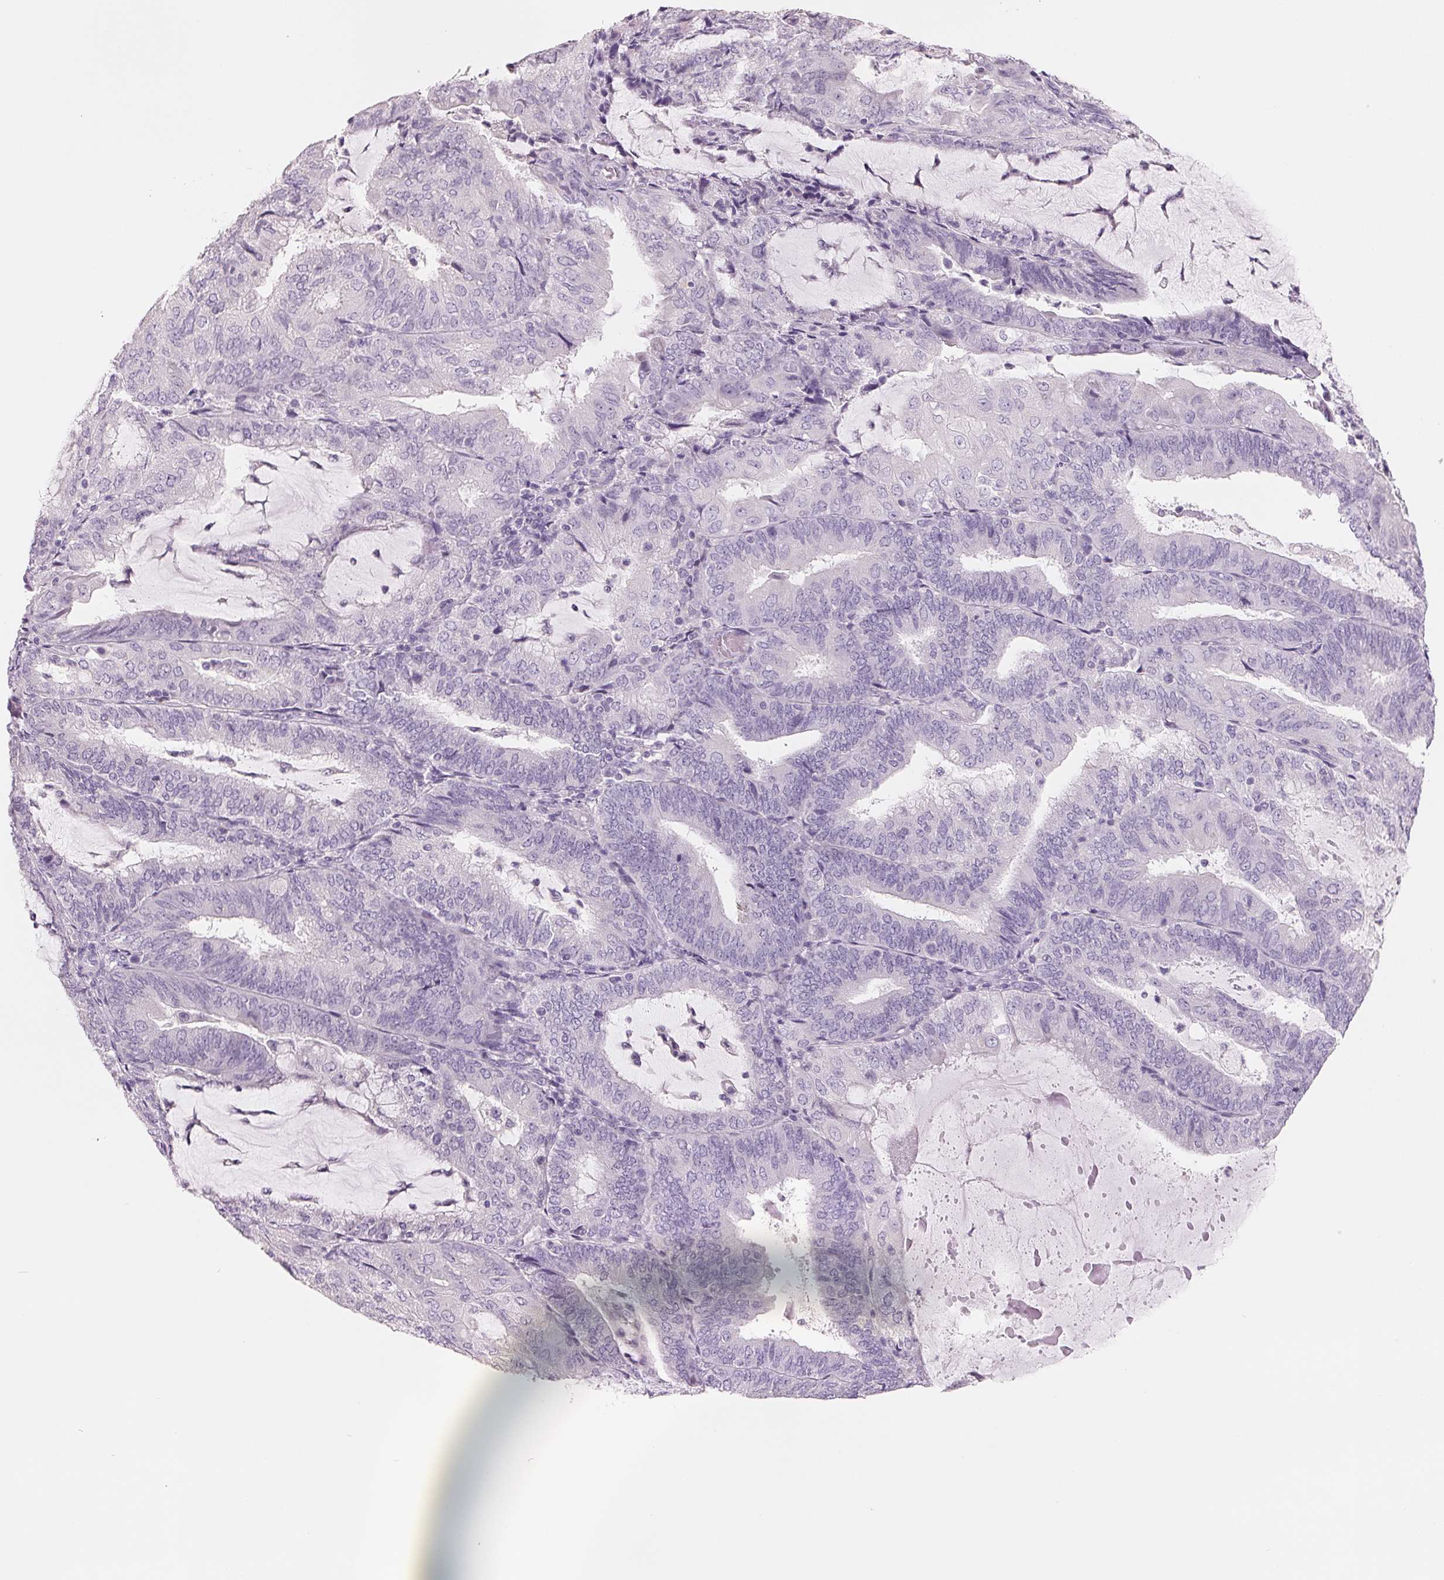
{"staining": {"intensity": "negative", "quantity": "none", "location": "none"}, "tissue": "endometrial cancer", "cell_type": "Tumor cells", "image_type": "cancer", "snomed": [{"axis": "morphology", "description": "Adenocarcinoma, NOS"}, {"axis": "topography", "description": "Endometrium"}], "caption": "A histopathology image of endometrial adenocarcinoma stained for a protein demonstrates no brown staining in tumor cells. Brightfield microscopy of IHC stained with DAB (3,3'-diaminobenzidine) (brown) and hematoxylin (blue), captured at high magnification.", "gene": "FTCD", "patient": {"sex": "female", "age": 81}}